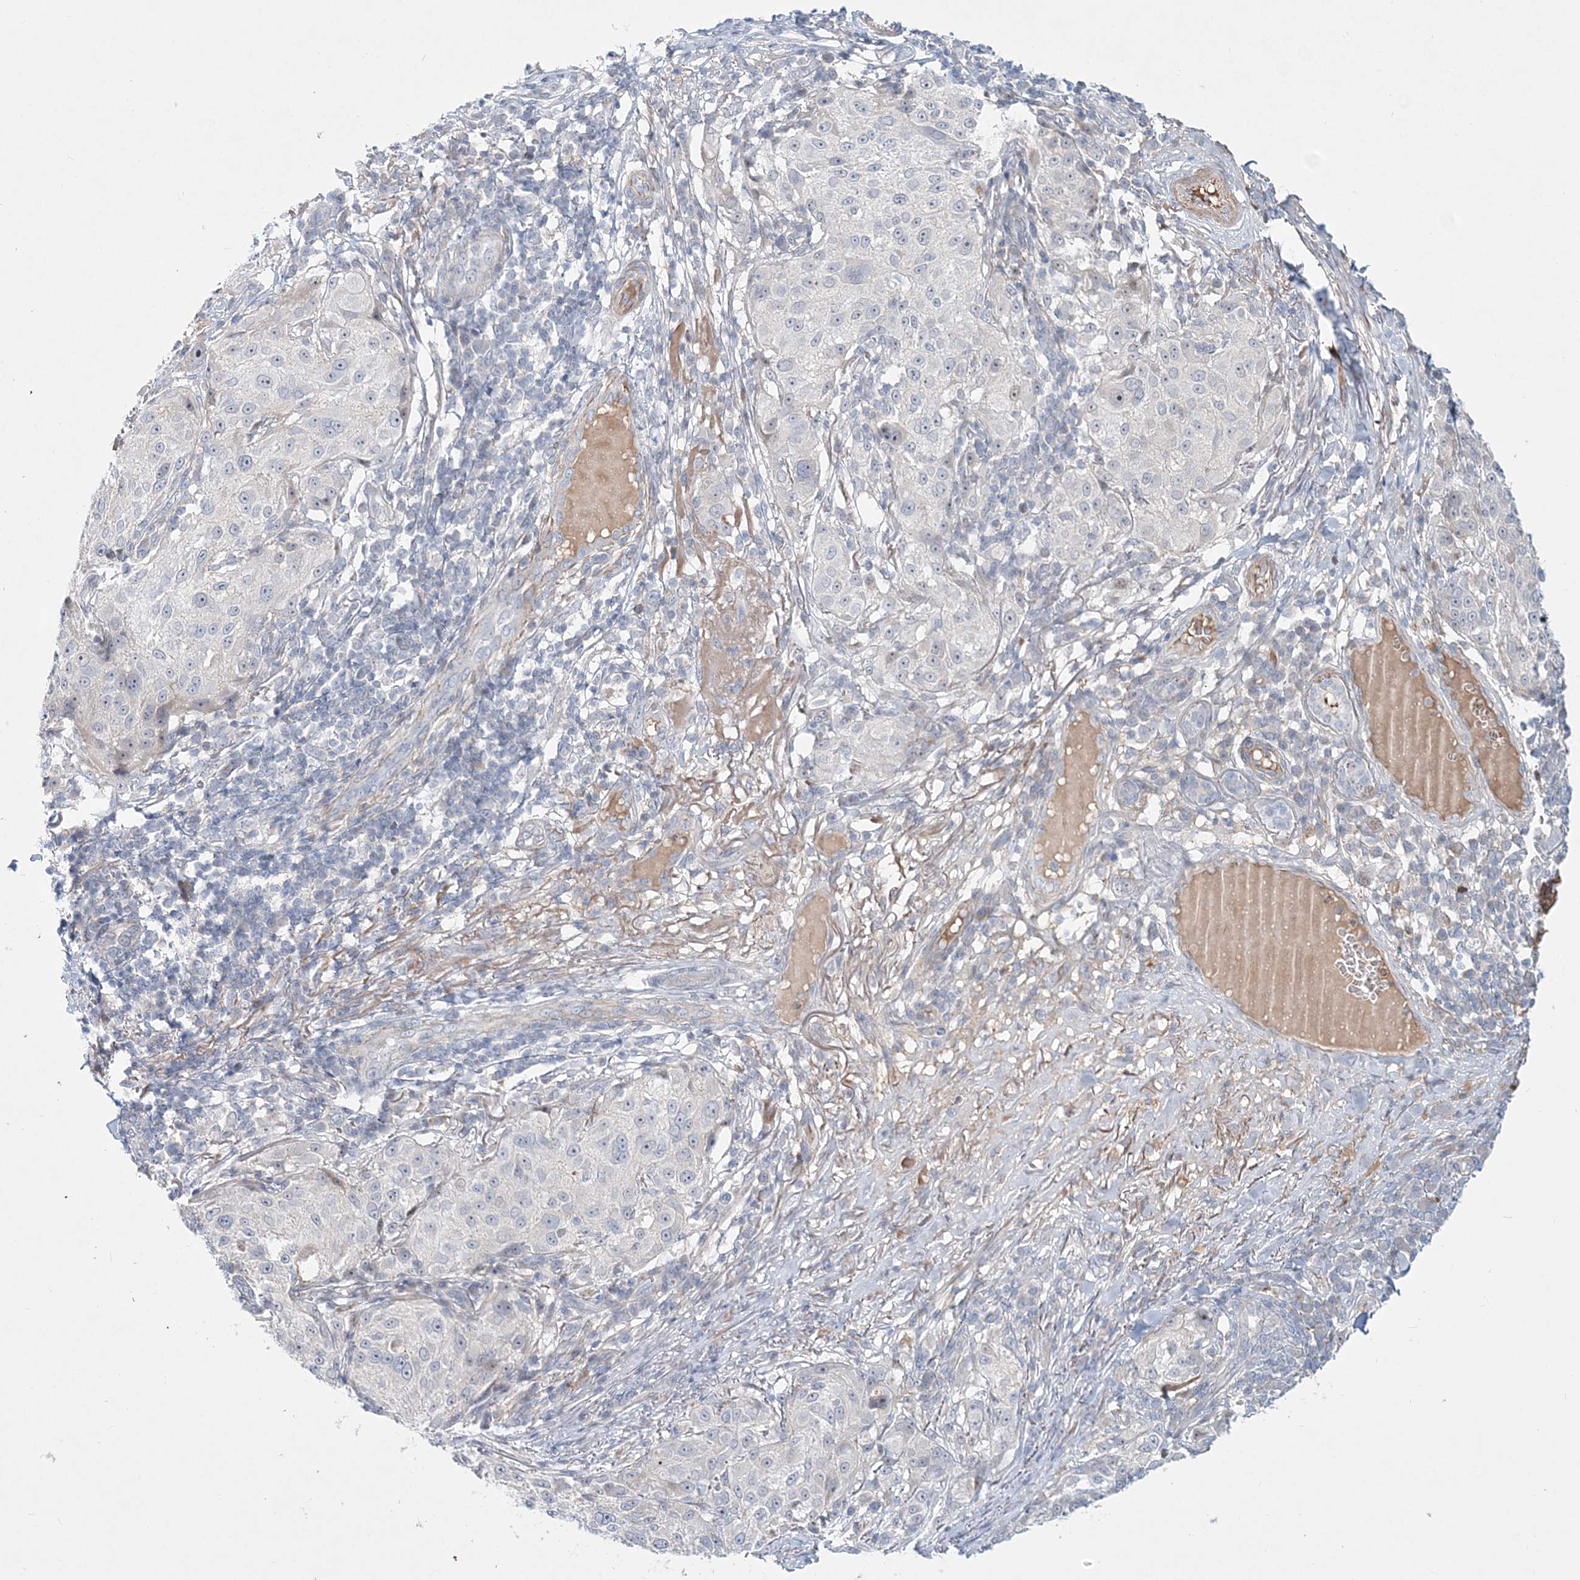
{"staining": {"intensity": "negative", "quantity": "none", "location": "none"}, "tissue": "melanoma", "cell_type": "Tumor cells", "image_type": "cancer", "snomed": [{"axis": "morphology", "description": "Necrosis, NOS"}, {"axis": "morphology", "description": "Malignant melanoma, NOS"}, {"axis": "topography", "description": "Skin"}], "caption": "Immunohistochemistry (IHC) histopathology image of neoplastic tissue: malignant melanoma stained with DAB (3,3'-diaminobenzidine) demonstrates no significant protein expression in tumor cells.", "gene": "DNAH5", "patient": {"sex": "female", "age": 87}}